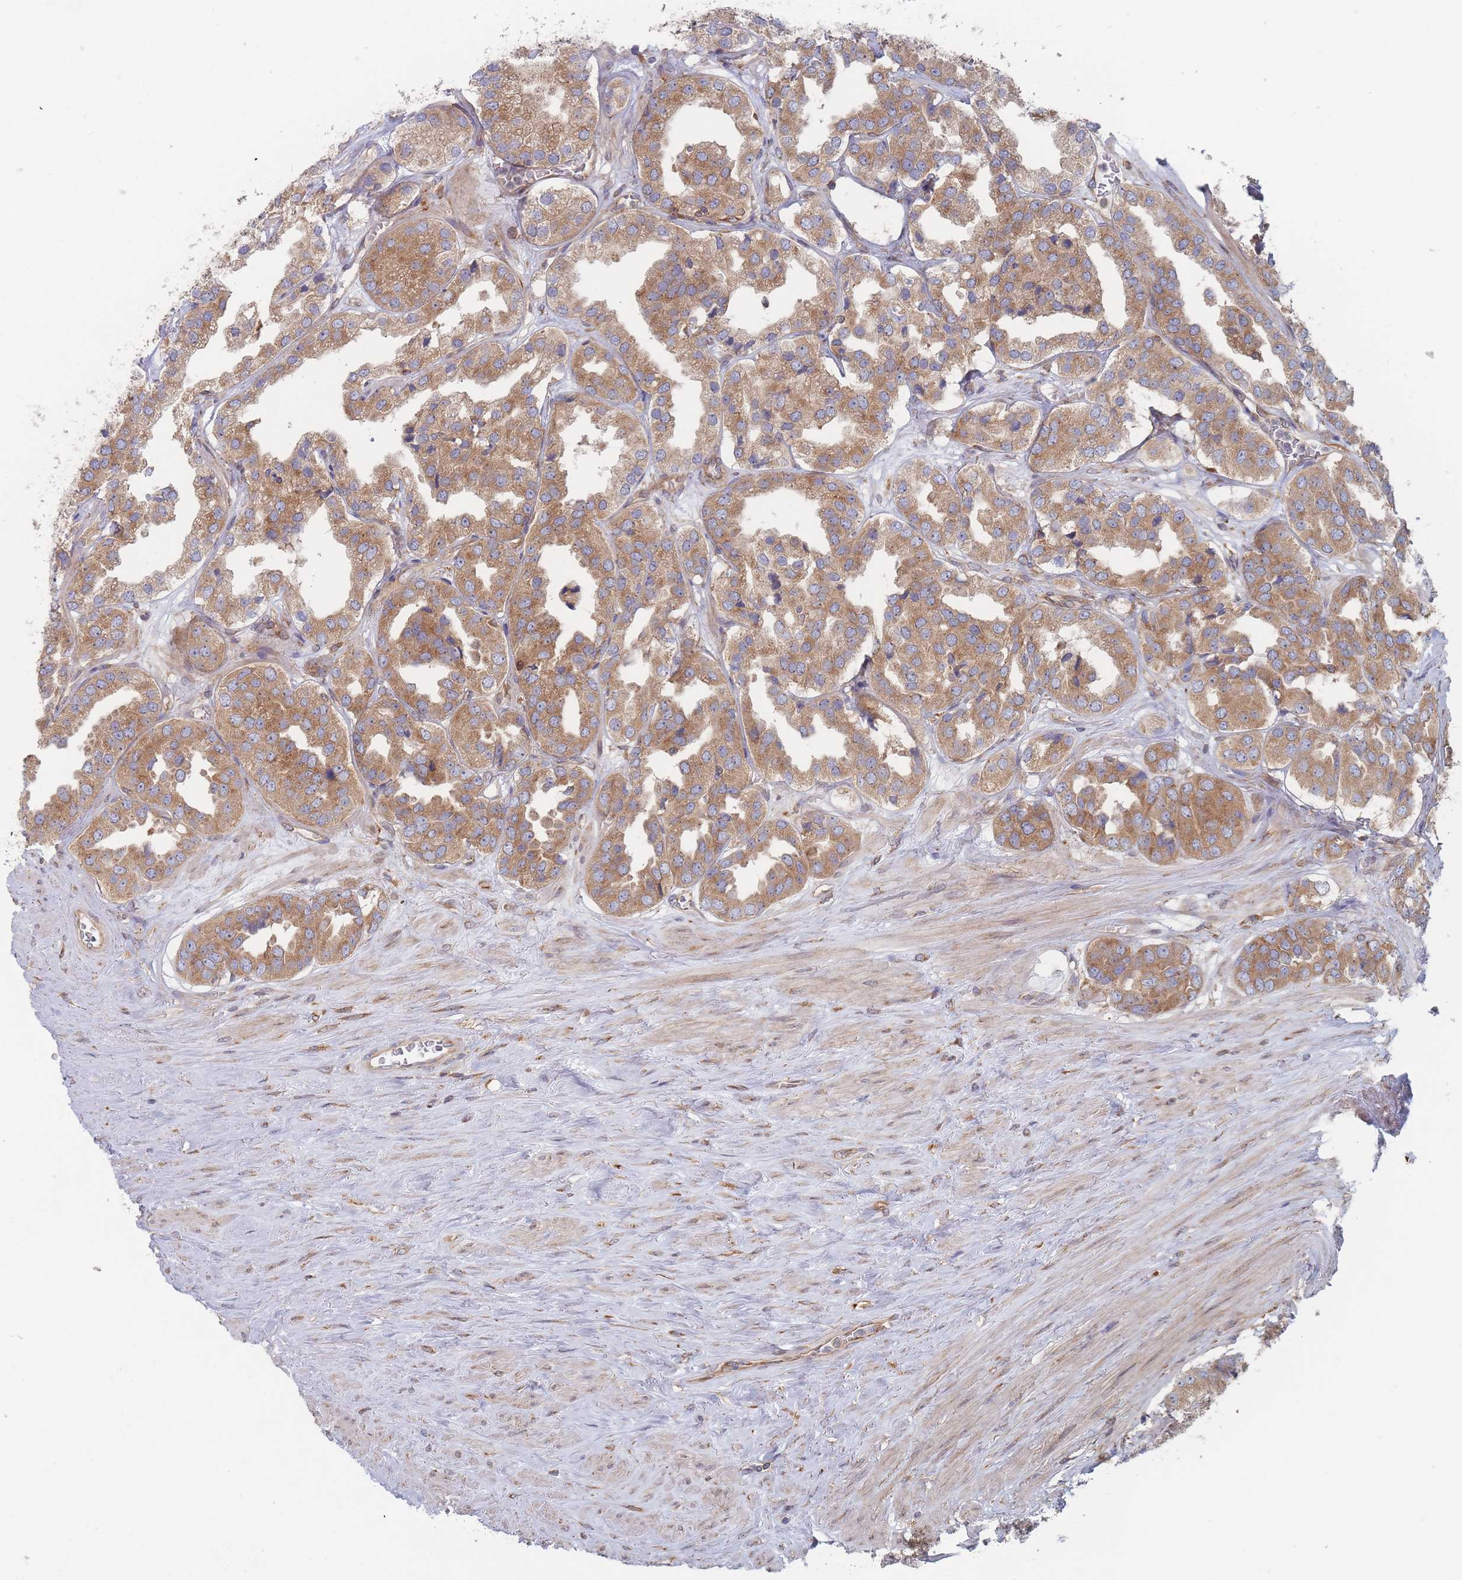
{"staining": {"intensity": "moderate", "quantity": ">75%", "location": "cytoplasmic/membranous"}, "tissue": "prostate cancer", "cell_type": "Tumor cells", "image_type": "cancer", "snomed": [{"axis": "morphology", "description": "Adenocarcinoma, High grade"}, {"axis": "topography", "description": "Prostate"}], "caption": "Moderate cytoplasmic/membranous protein staining is seen in approximately >75% of tumor cells in prostate high-grade adenocarcinoma.", "gene": "KDSR", "patient": {"sex": "male", "age": 63}}